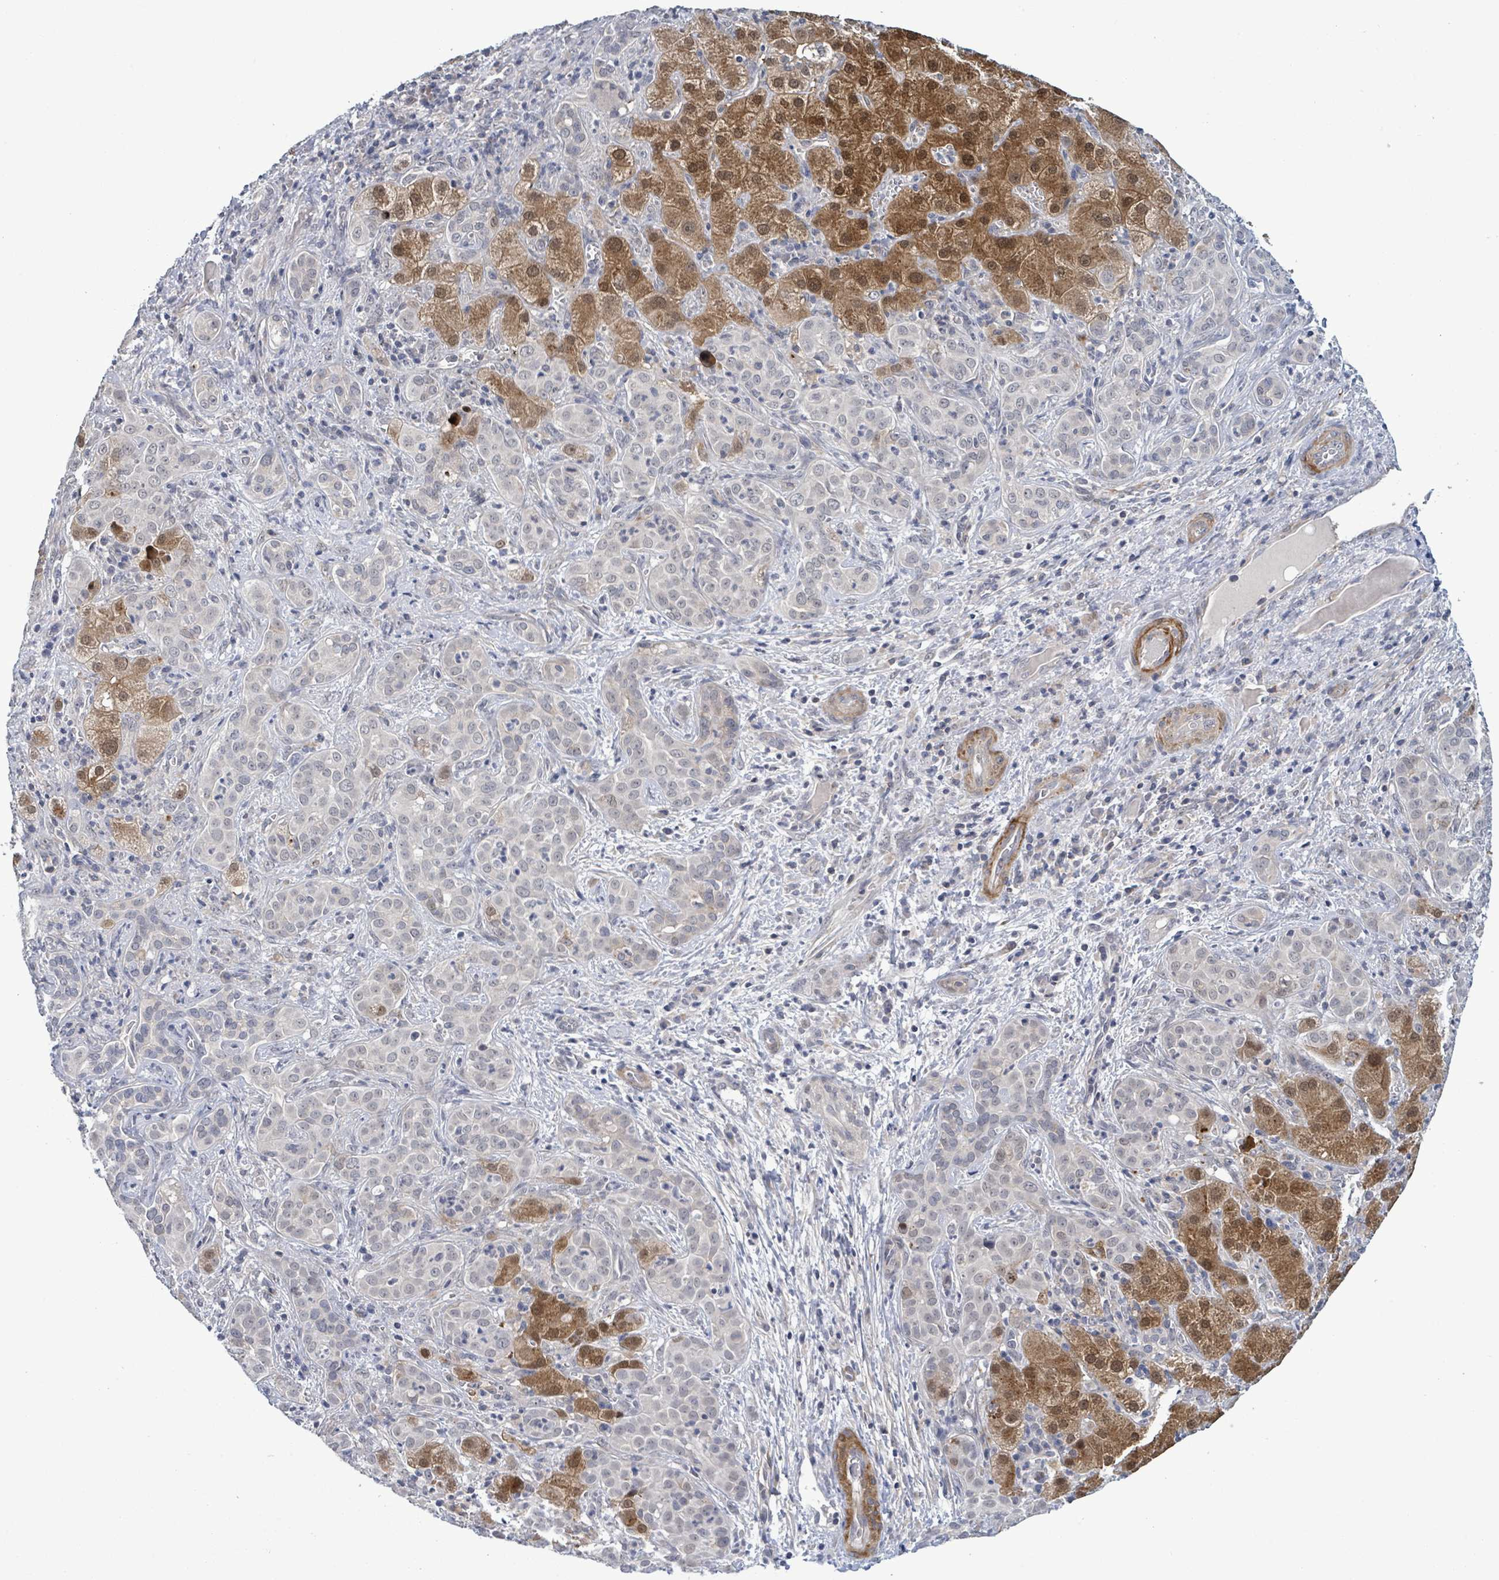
{"staining": {"intensity": "negative", "quantity": "none", "location": "none"}, "tissue": "liver cancer", "cell_type": "Tumor cells", "image_type": "cancer", "snomed": [{"axis": "morphology", "description": "Cholangiocarcinoma"}, {"axis": "topography", "description": "Liver"}], "caption": "Protein analysis of liver cholangiocarcinoma demonstrates no significant positivity in tumor cells. The staining was performed using DAB (3,3'-diaminobenzidine) to visualize the protein expression in brown, while the nuclei were stained in blue with hematoxylin (Magnification: 20x).", "gene": "AMMECR1", "patient": {"sex": "male", "age": 67}}